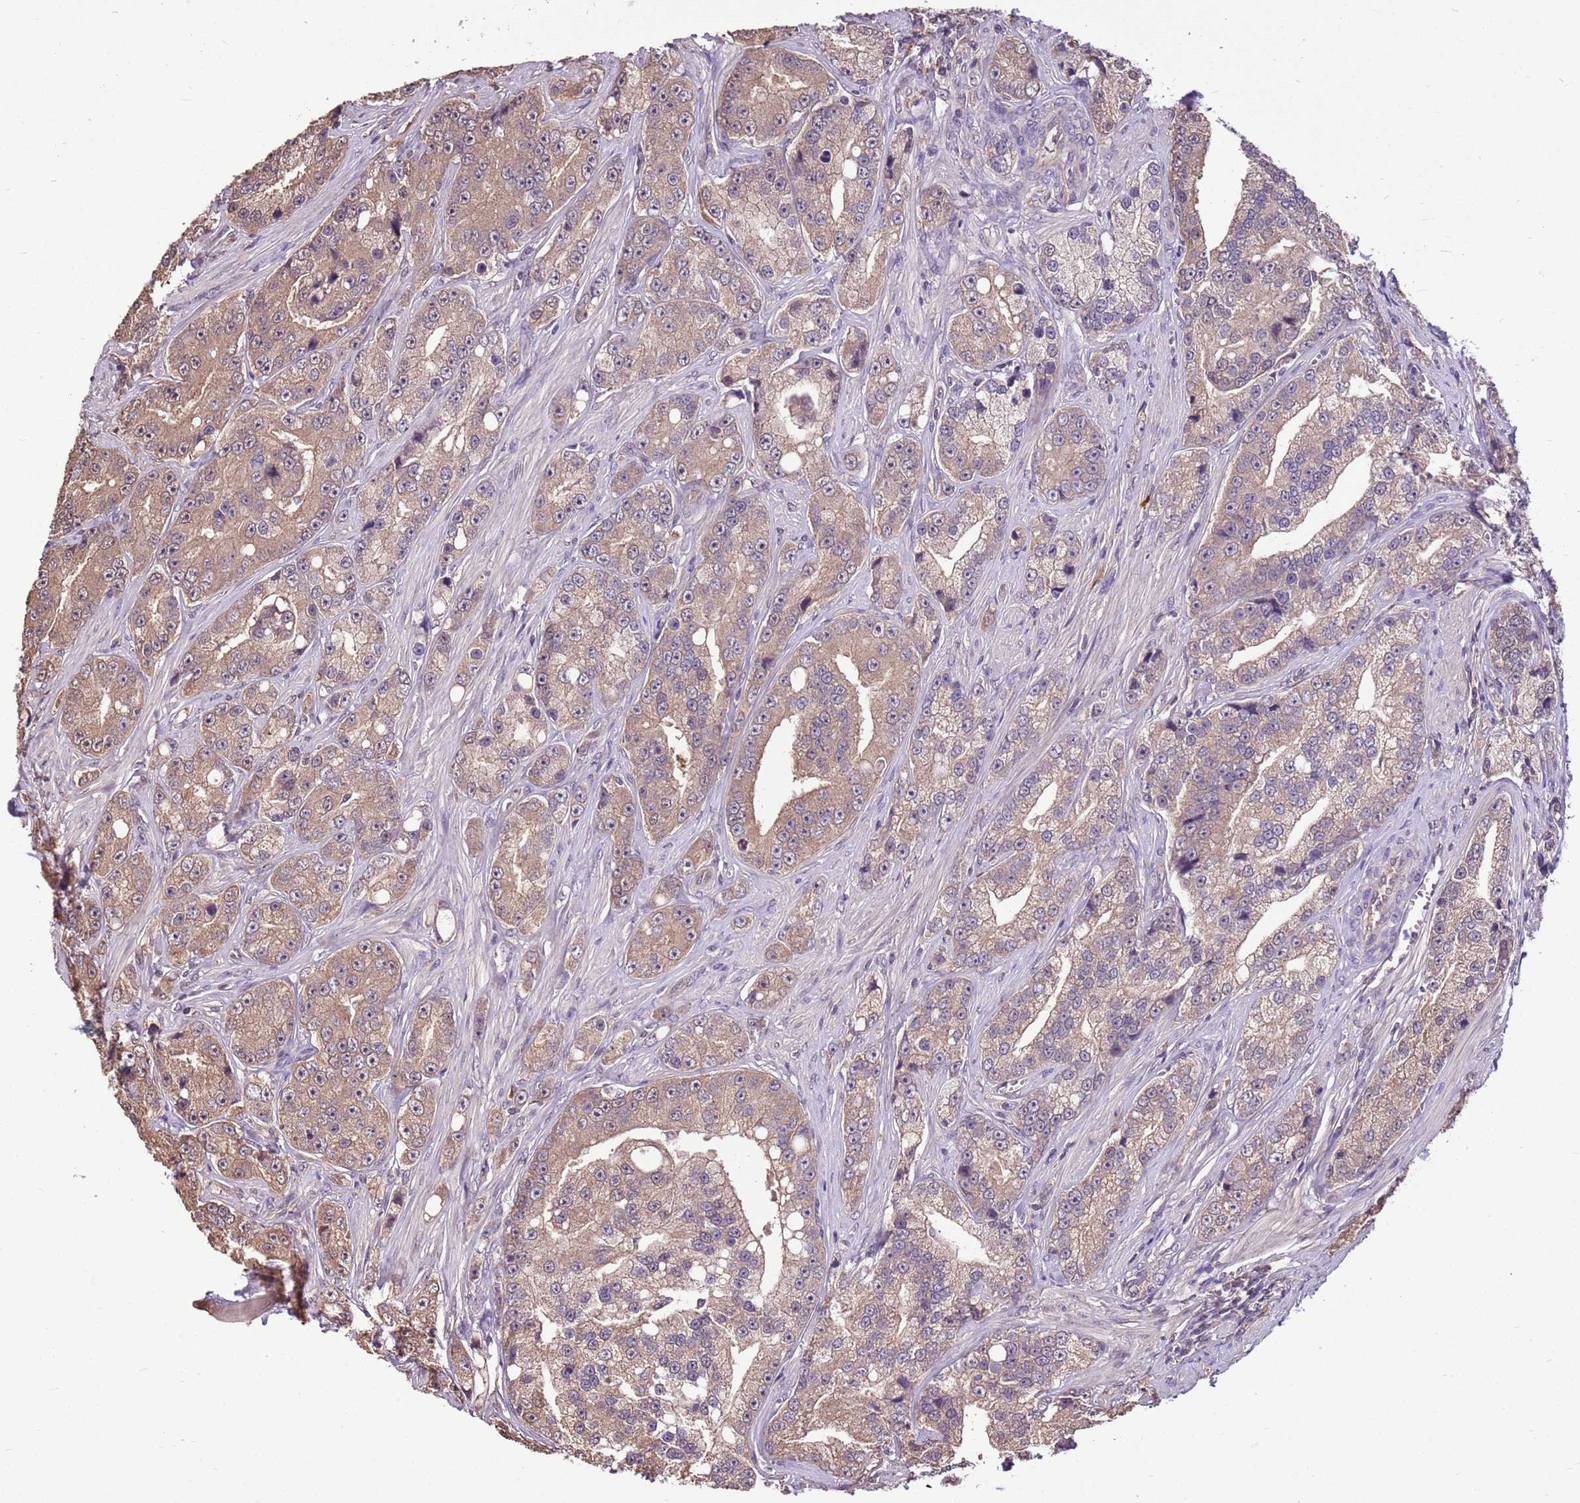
{"staining": {"intensity": "weak", "quantity": ">75%", "location": "cytoplasmic/membranous"}, "tissue": "prostate cancer", "cell_type": "Tumor cells", "image_type": "cancer", "snomed": [{"axis": "morphology", "description": "Adenocarcinoma, High grade"}, {"axis": "topography", "description": "Prostate"}], "caption": "DAB immunohistochemical staining of human prostate cancer exhibits weak cytoplasmic/membranous protein positivity in approximately >75% of tumor cells. Nuclei are stained in blue.", "gene": "BBS5", "patient": {"sex": "male", "age": 74}}